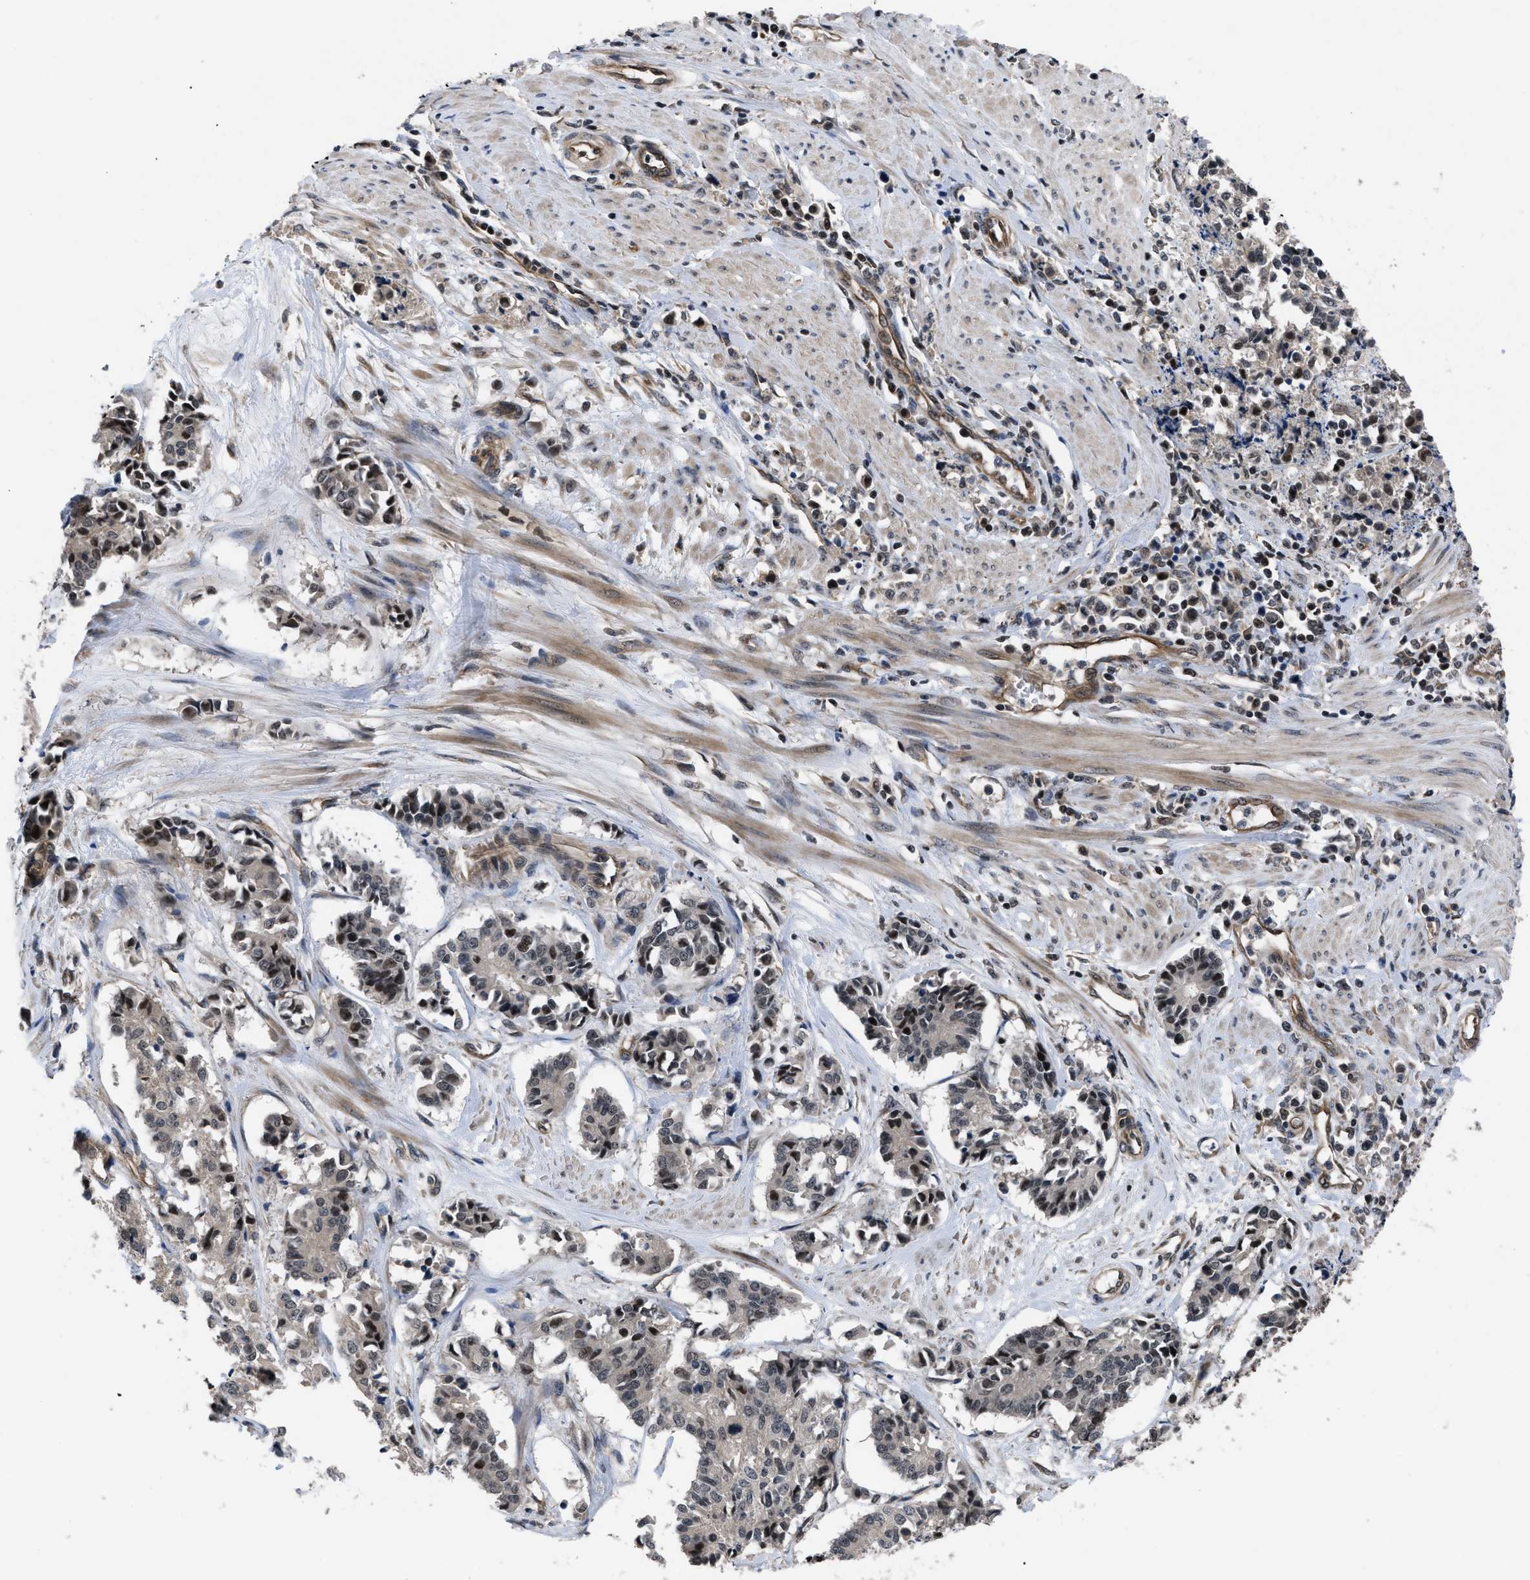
{"staining": {"intensity": "weak", "quantity": "<25%", "location": "nuclear"}, "tissue": "cervical cancer", "cell_type": "Tumor cells", "image_type": "cancer", "snomed": [{"axis": "morphology", "description": "Squamous cell carcinoma, NOS"}, {"axis": "topography", "description": "Cervix"}], "caption": "DAB immunohistochemical staining of squamous cell carcinoma (cervical) exhibits no significant expression in tumor cells. (DAB (3,3'-diaminobenzidine) IHC visualized using brightfield microscopy, high magnification).", "gene": "DNAJC14", "patient": {"sex": "female", "age": 35}}